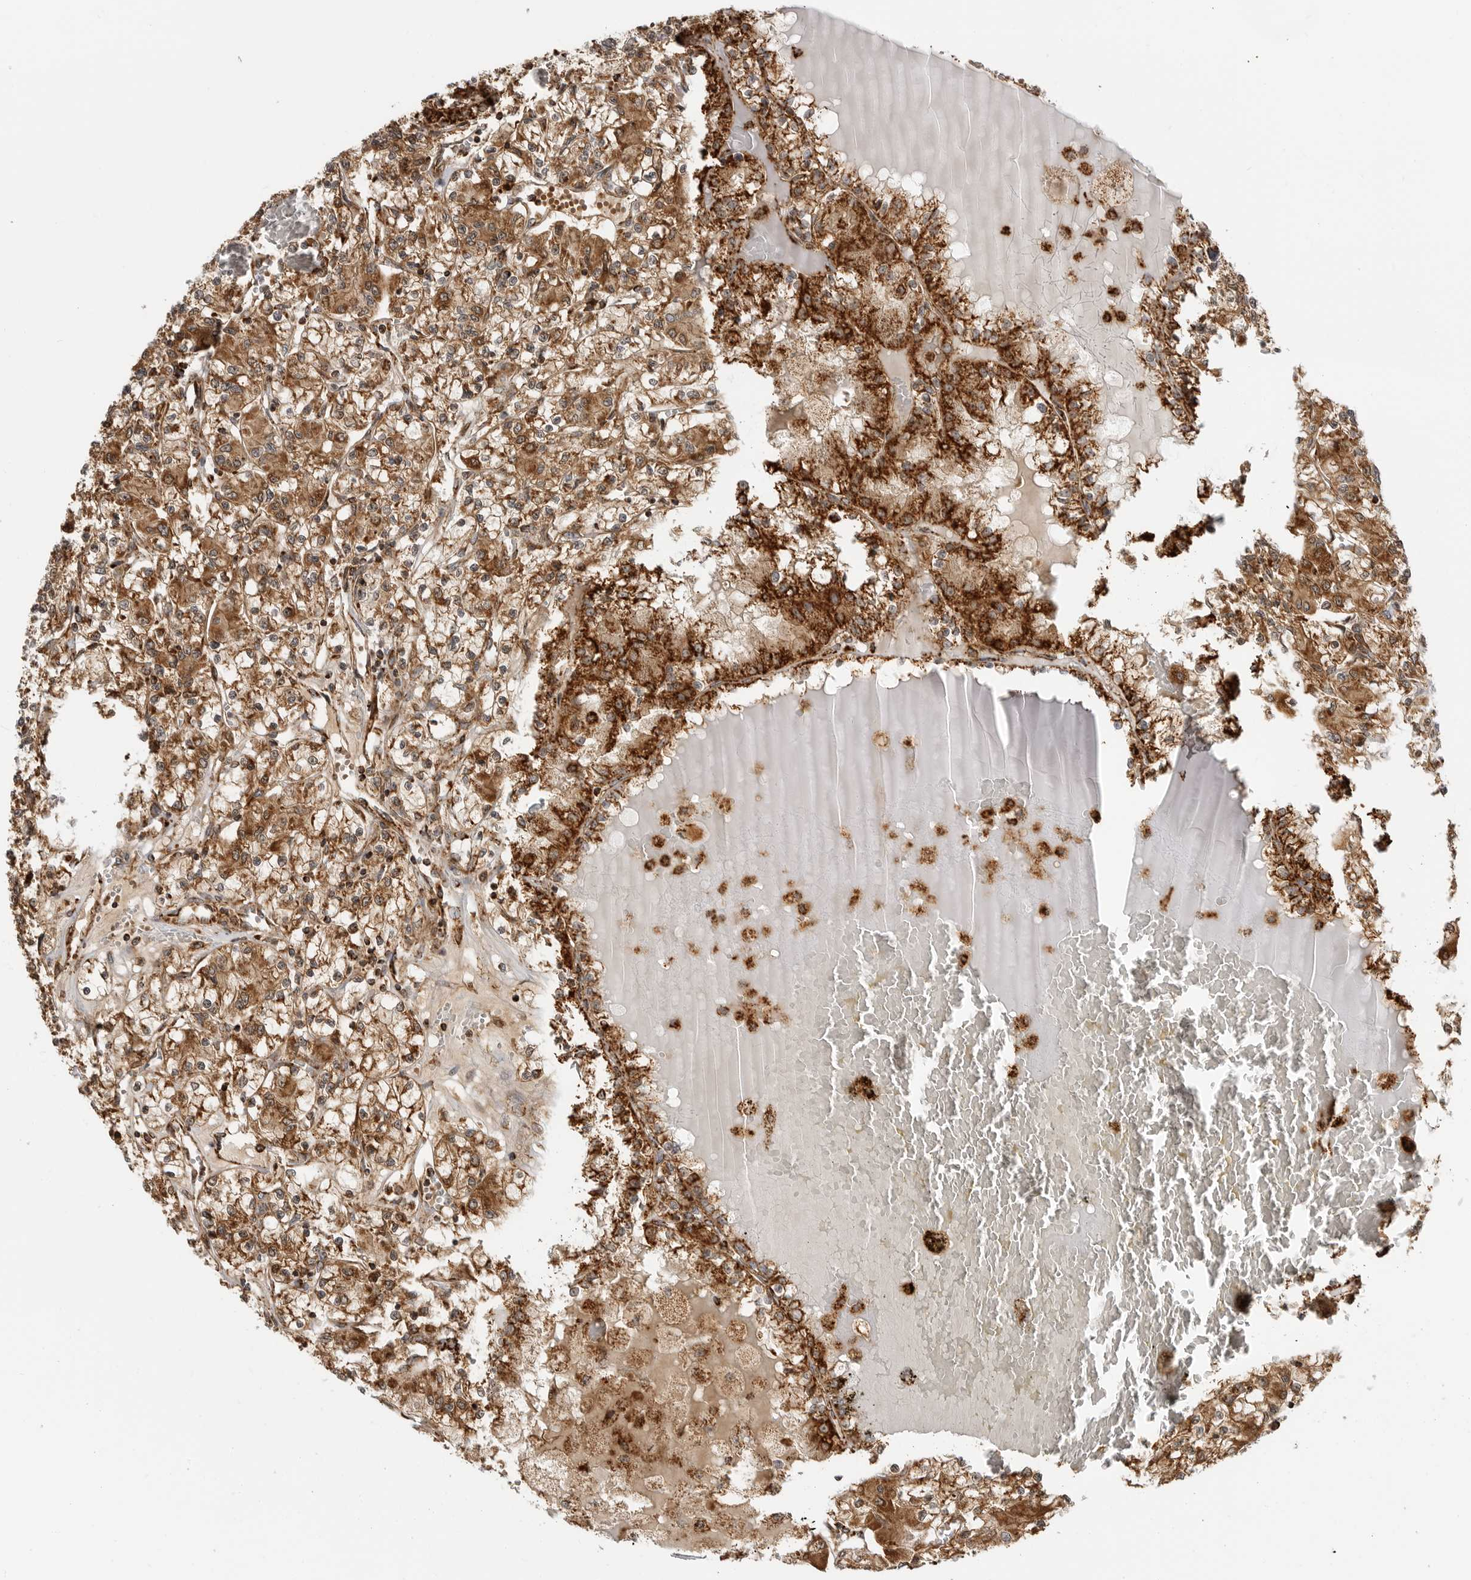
{"staining": {"intensity": "strong", "quantity": ">75%", "location": "cytoplasmic/membranous"}, "tissue": "renal cancer", "cell_type": "Tumor cells", "image_type": "cancer", "snomed": [{"axis": "morphology", "description": "Adenocarcinoma, NOS"}, {"axis": "topography", "description": "Kidney"}], "caption": "Protein expression analysis of renal cancer (adenocarcinoma) shows strong cytoplasmic/membranous positivity in about >75% of tumor cells. The protein of interest is stained brown, and the nuclei are stained in blue (DAB IHC with brightfield microscopy, high magnification).", "gene": "BMP2K", "patient": {"sex": "female", "age": 59}}